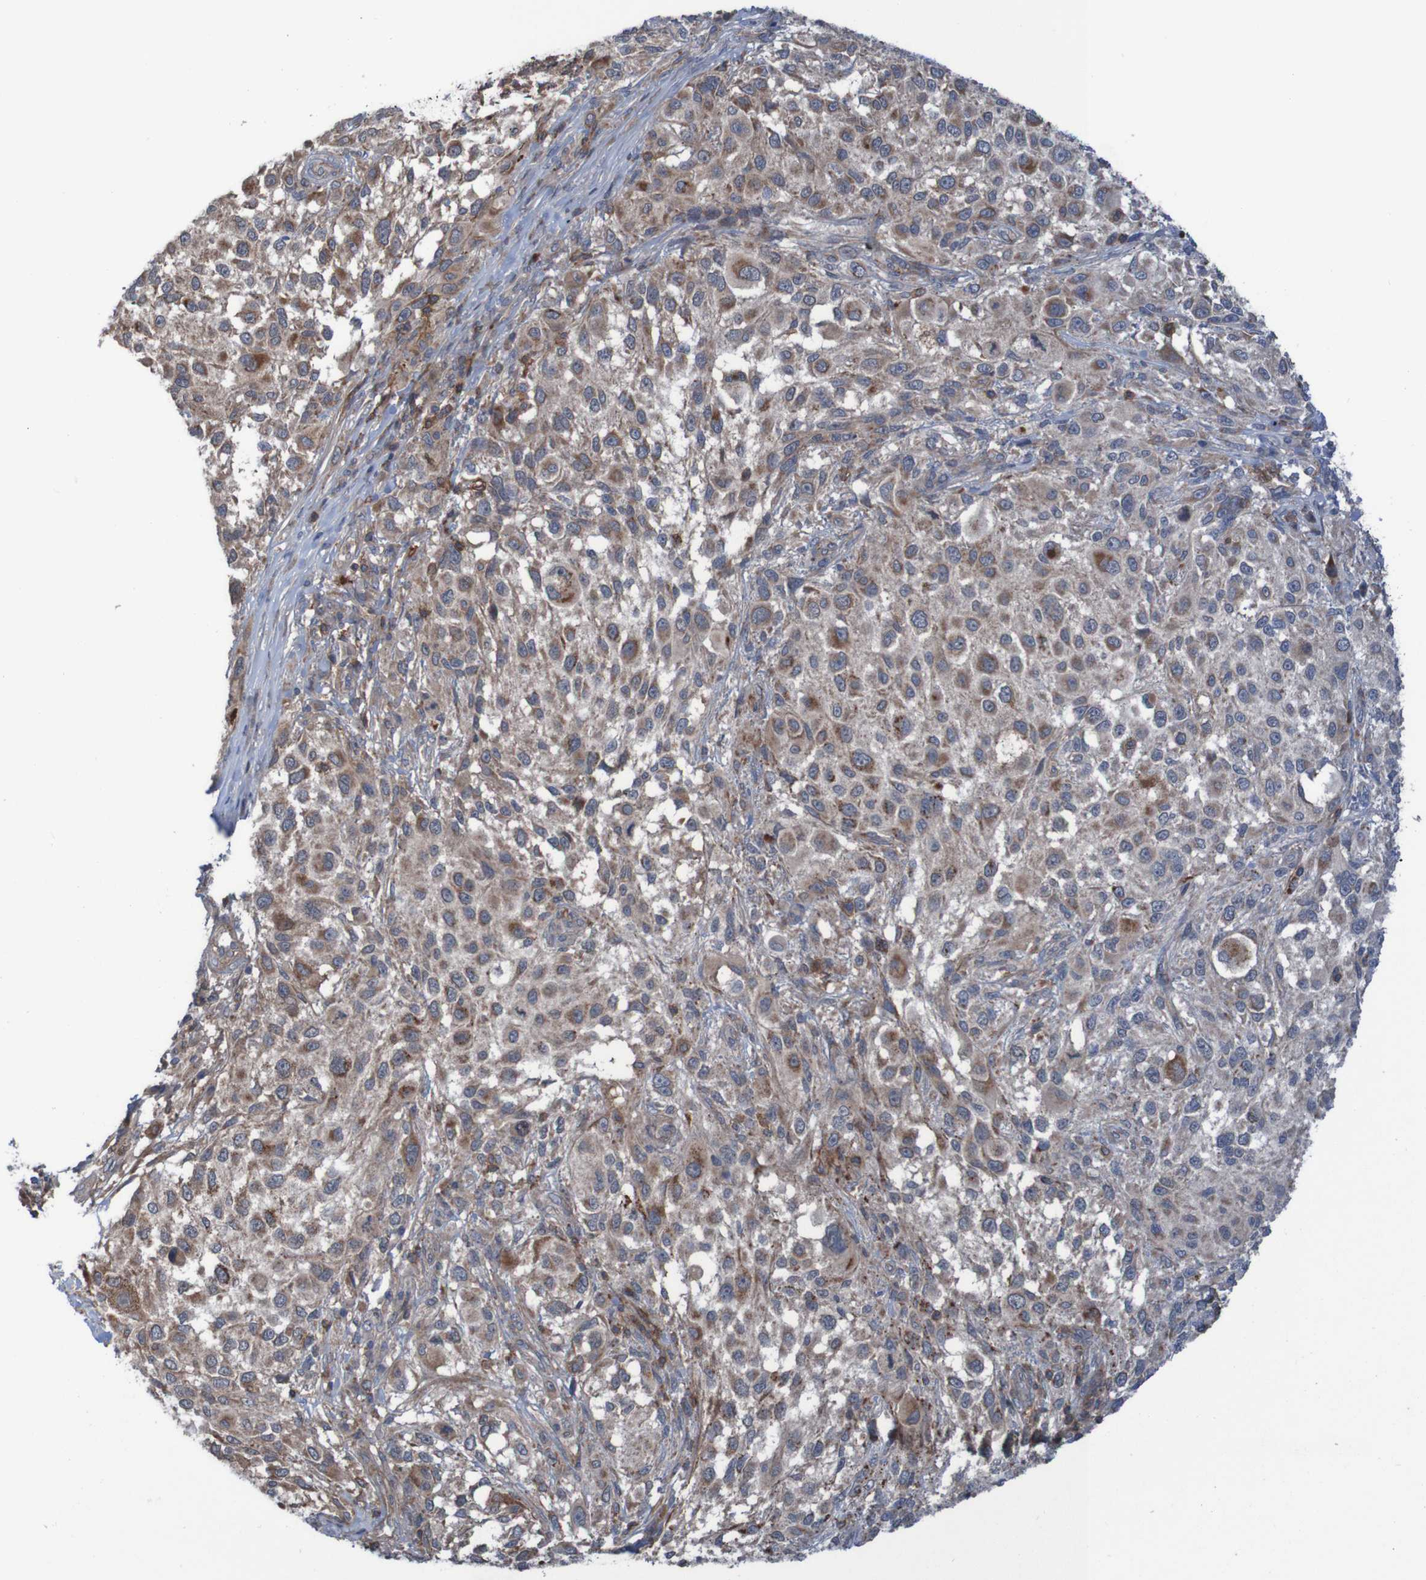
{"staining": {"intensity": "moderate", "quantity": ">75%", "location": "cytoplasmic/membranous"}, "tissue": "melanoma", "cell_type": "Tumor cells", "image_type": "cancer", "snomed": [{"axis": "morphology", "description": "Necrosis, NOS"}, {"axis": "morphology", "description": "Malignant melanoma, NOS"}, {"axis": "topography", "description": "Skin"}], "caption": "IHC photomicrograph of melanoma stained for a protein (brown), which exhibits medium levels of moderate cytoplasmic/membranous positivity in approximately >75% of tumor cells.", "gene": "PDGFB", "patient": {"sex": "female", "age": 87}}